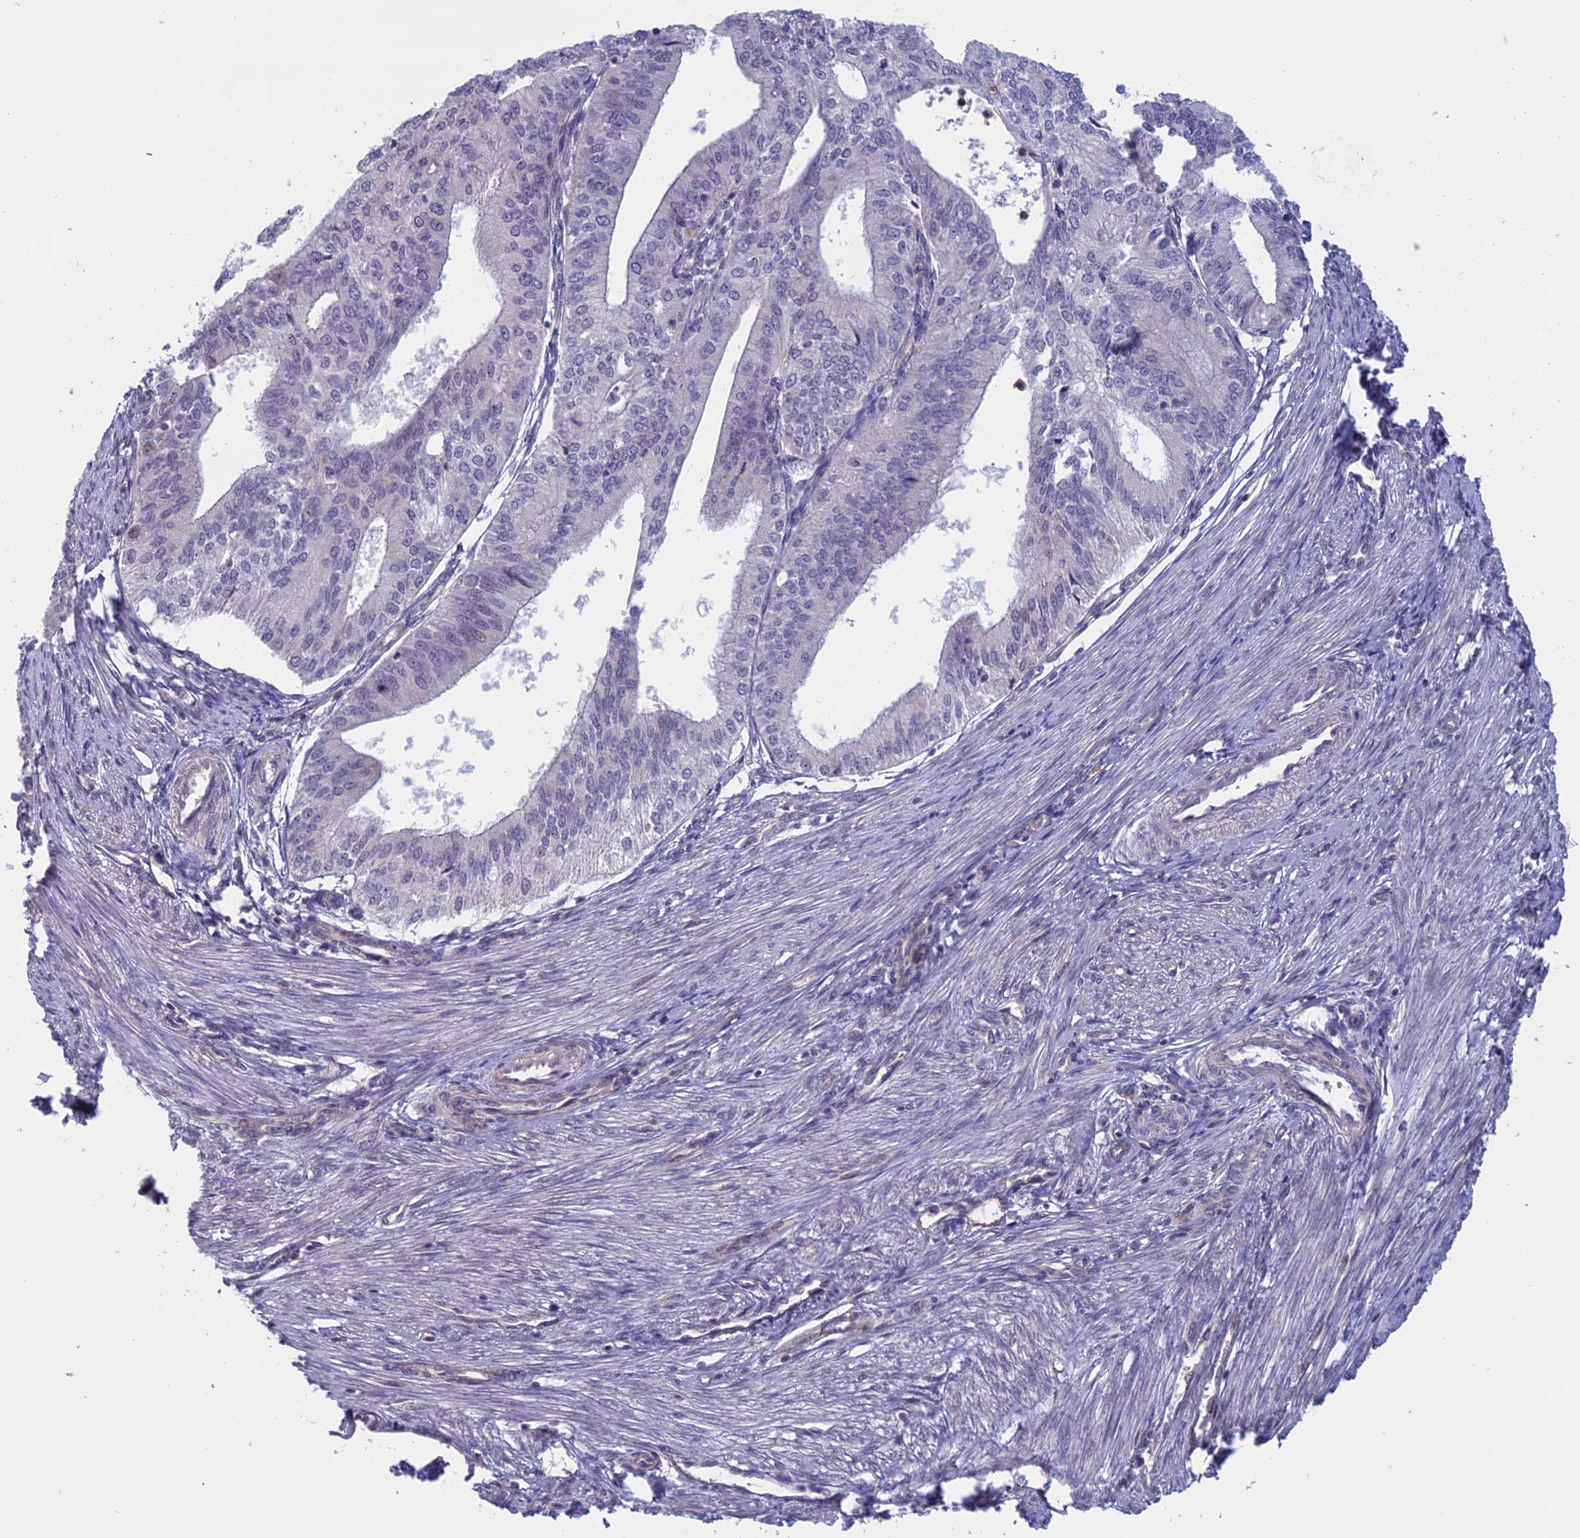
{"staining": {"intensity": "negative", "quantity": "none", "location": "none"}, "tissue": "endometrial cancer", "cell_type": "Tumor cells", "image_type": "cancer", "snomed": [{"axis": "morphology", "description": "Adenocarcinoma, NOS"}, {"axis": "topography", "description": "Endometrium"}], "caption": "Immunohistochemical staining of human endometrial cancer (adenocarcinoma) shows no significant staining in tumor cells.", "gene": "SLC1A6", "patient": {"sex": "female", "age": 50}}